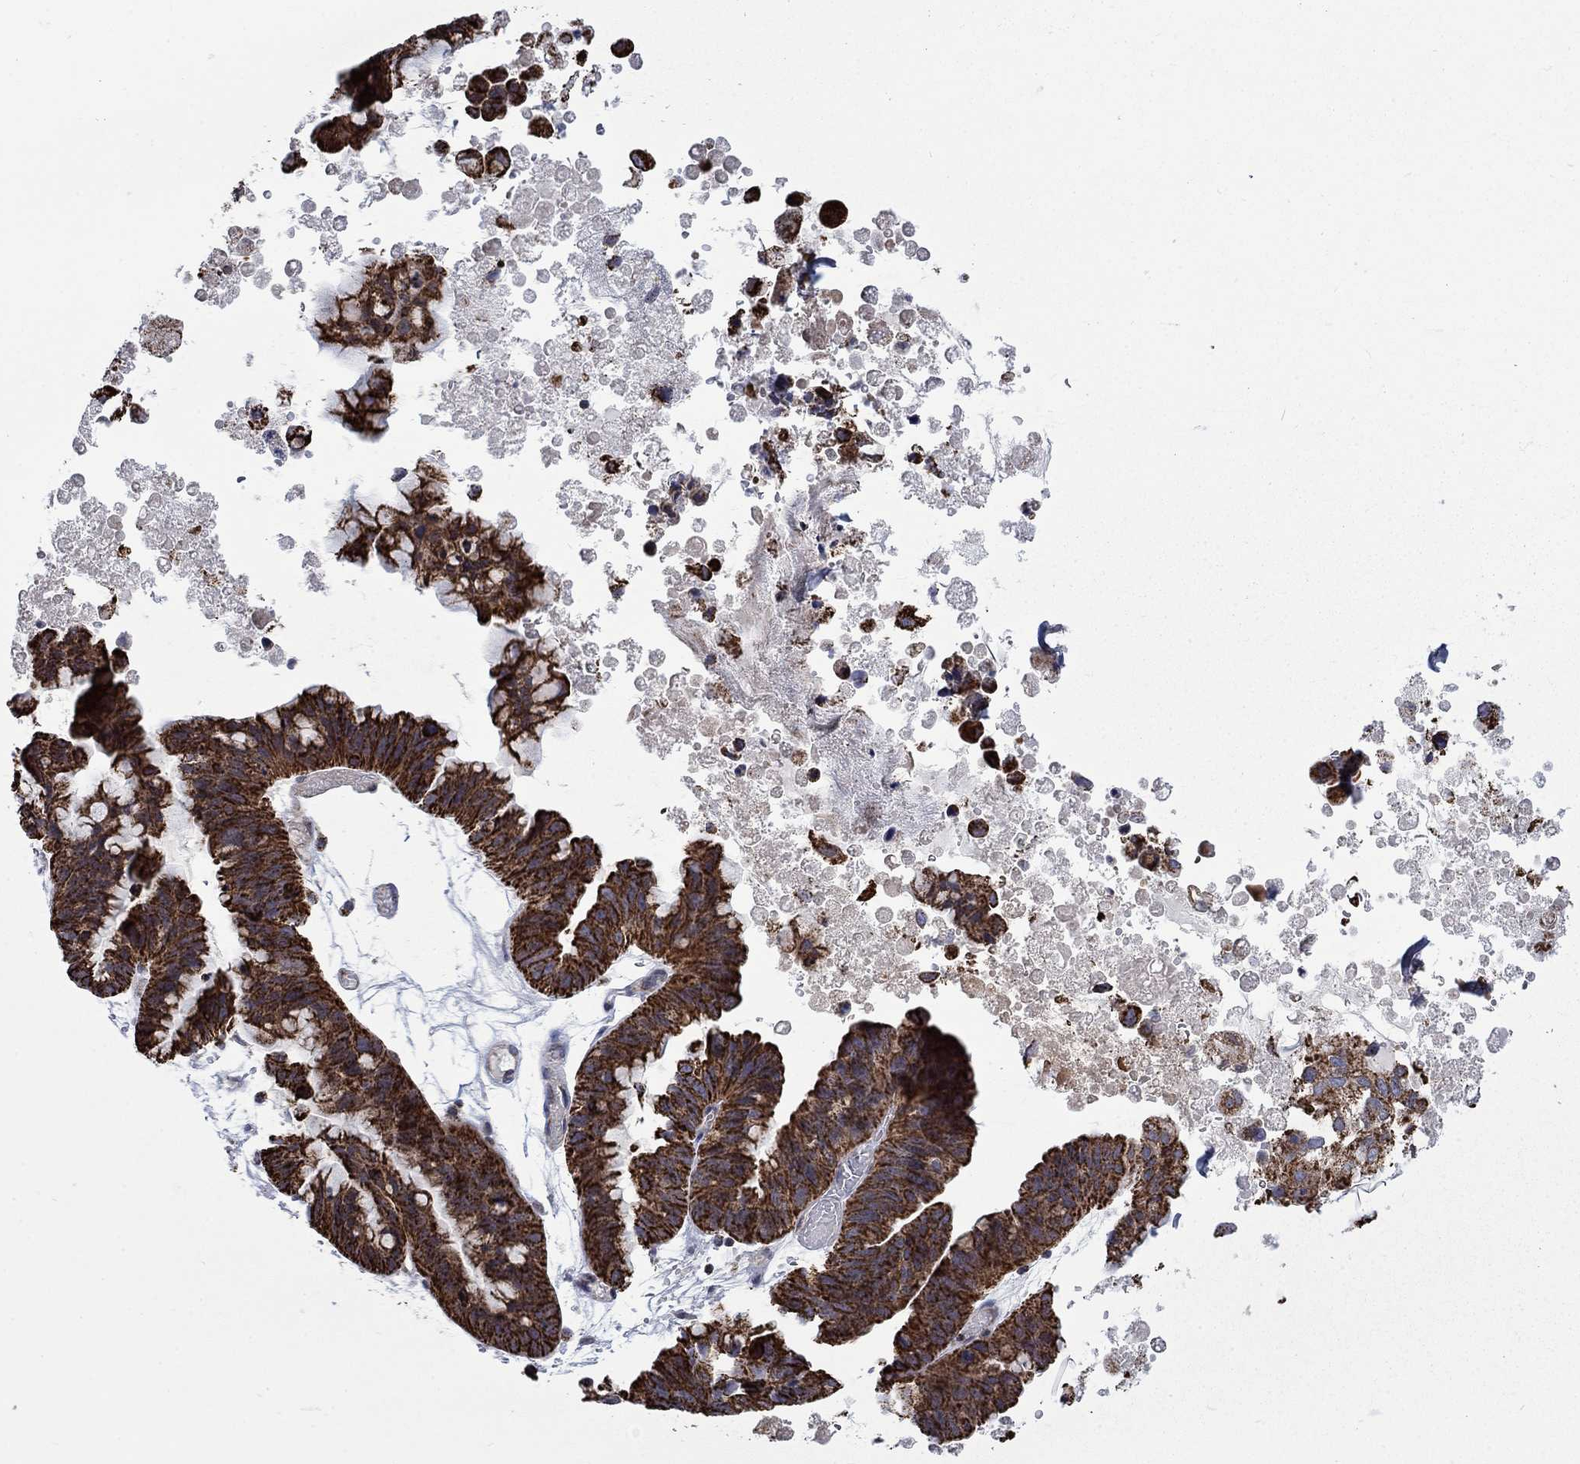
{"staining": {"intensity": "strong", "quantity": ">75%", "location": "cytoplasmic/membranous"}, "tissue": "ovarian cancer", "cell_type": "Tumor cells", "image_type": "cancer", "snomed": [{"axis": "morphology", "description": "Cystadenocarcinoma, mucinous, NOS"}, {"axis": "topography", "description": "Ovary"}], "caption": "Immunohistochemistry image of human ovarian cancer stained for a protein (brown), which exhibits high levels of strong cytoplasmic/membranous expression in approximately >75% of tumor cells.", "gene": "MOAP1", "patient": {"sex": "female", "age": 76}}